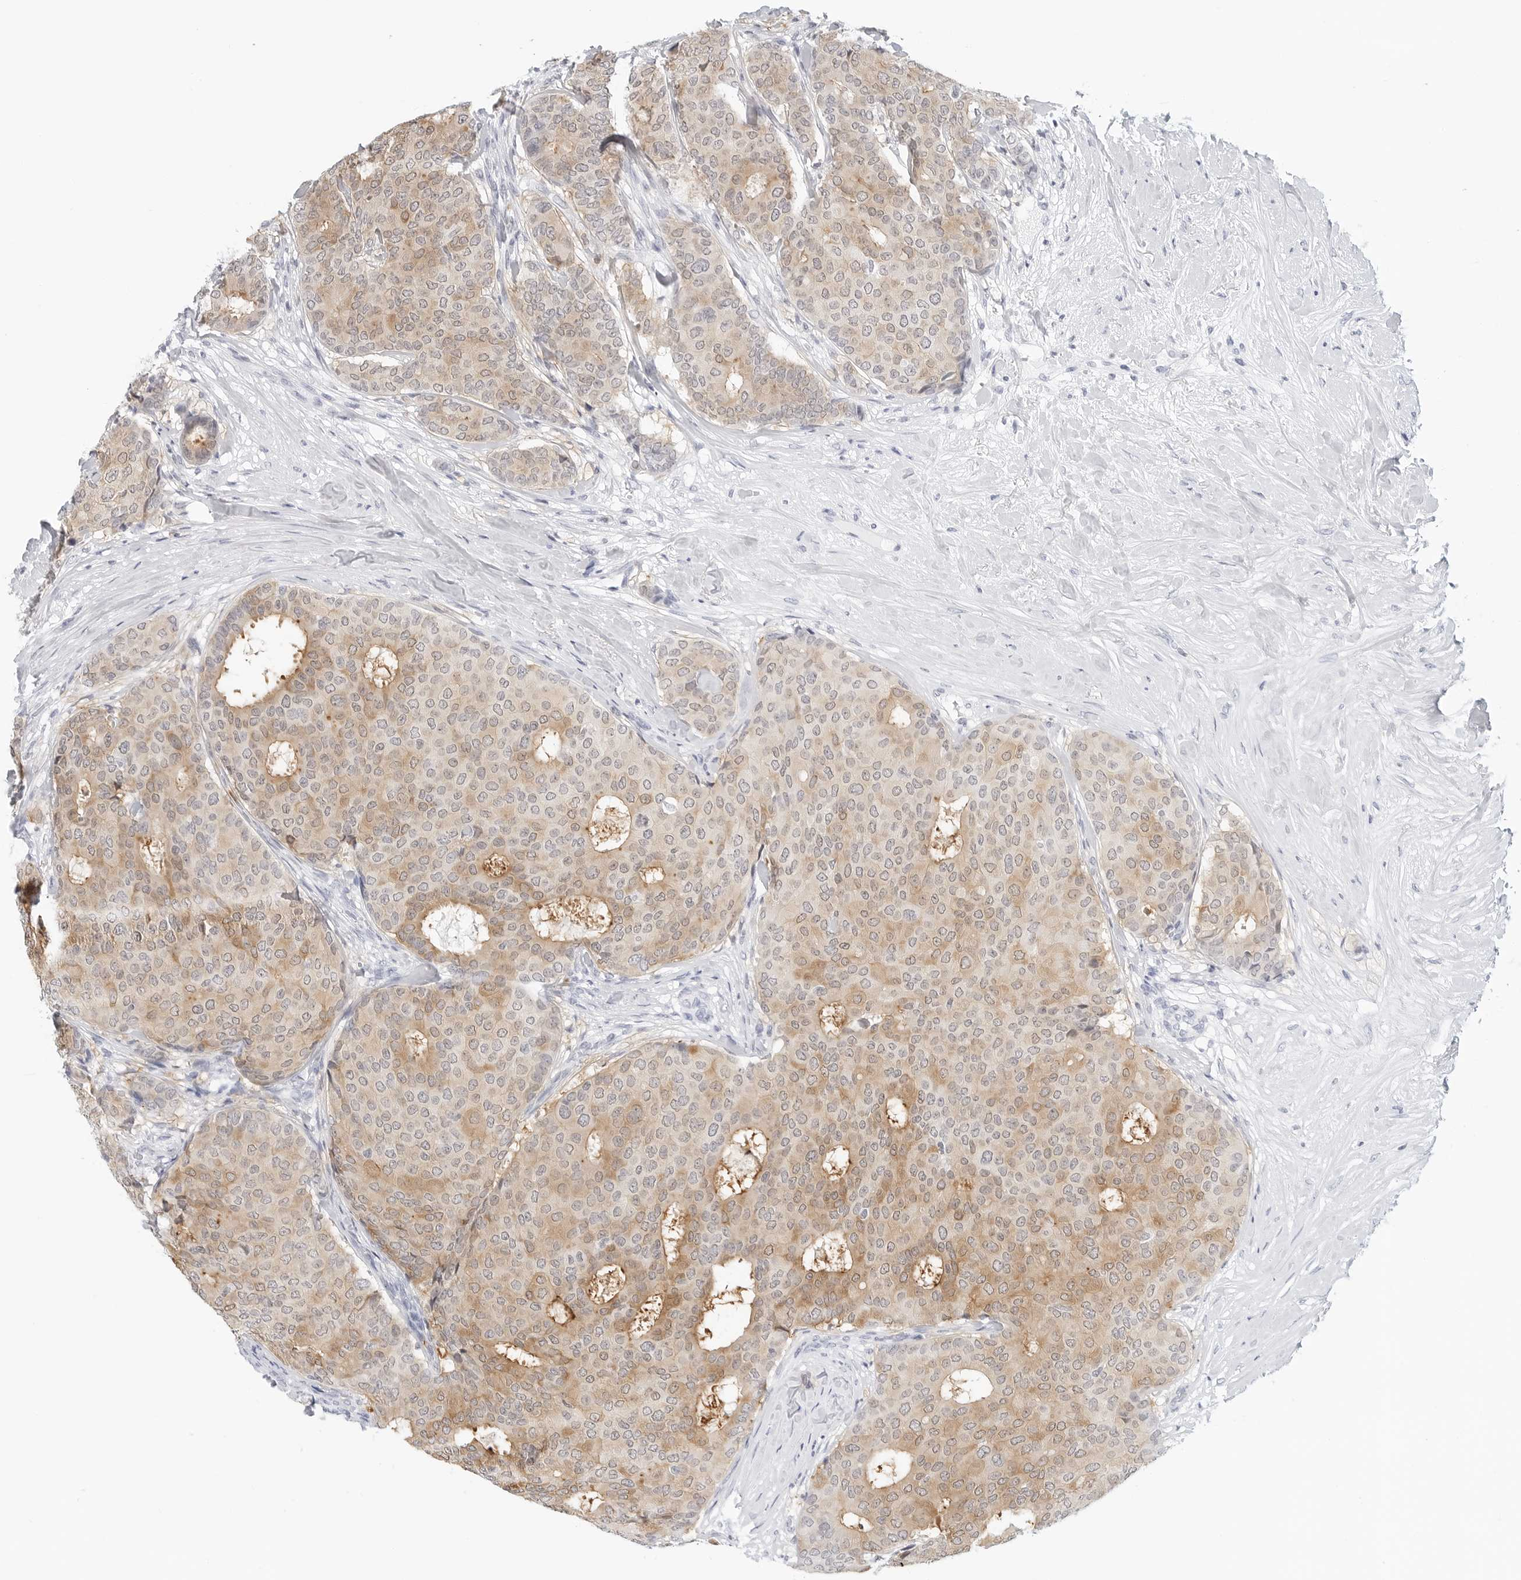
{"staining": {"intensity": "moderate", "quantity": ">75%", "location": "cytoplasmic/membranous"}, "tissue": "breast cancer", "cell_type": "Tumor cells", "image_type": "cancer", "snomed": [{"axis": "morphology", "description": "Duct carcinoma"}, {"axis": "topography", "description": "Breast"}], "caption": "Infiltrating ductal carcinoma (breast) tissue demonstrates moderate cytoplasmic/membranous positivity in approximately >75% of tumor cells", "gene": "SLC9A3R1", "patient": {"sex": "female", "age": 75}}